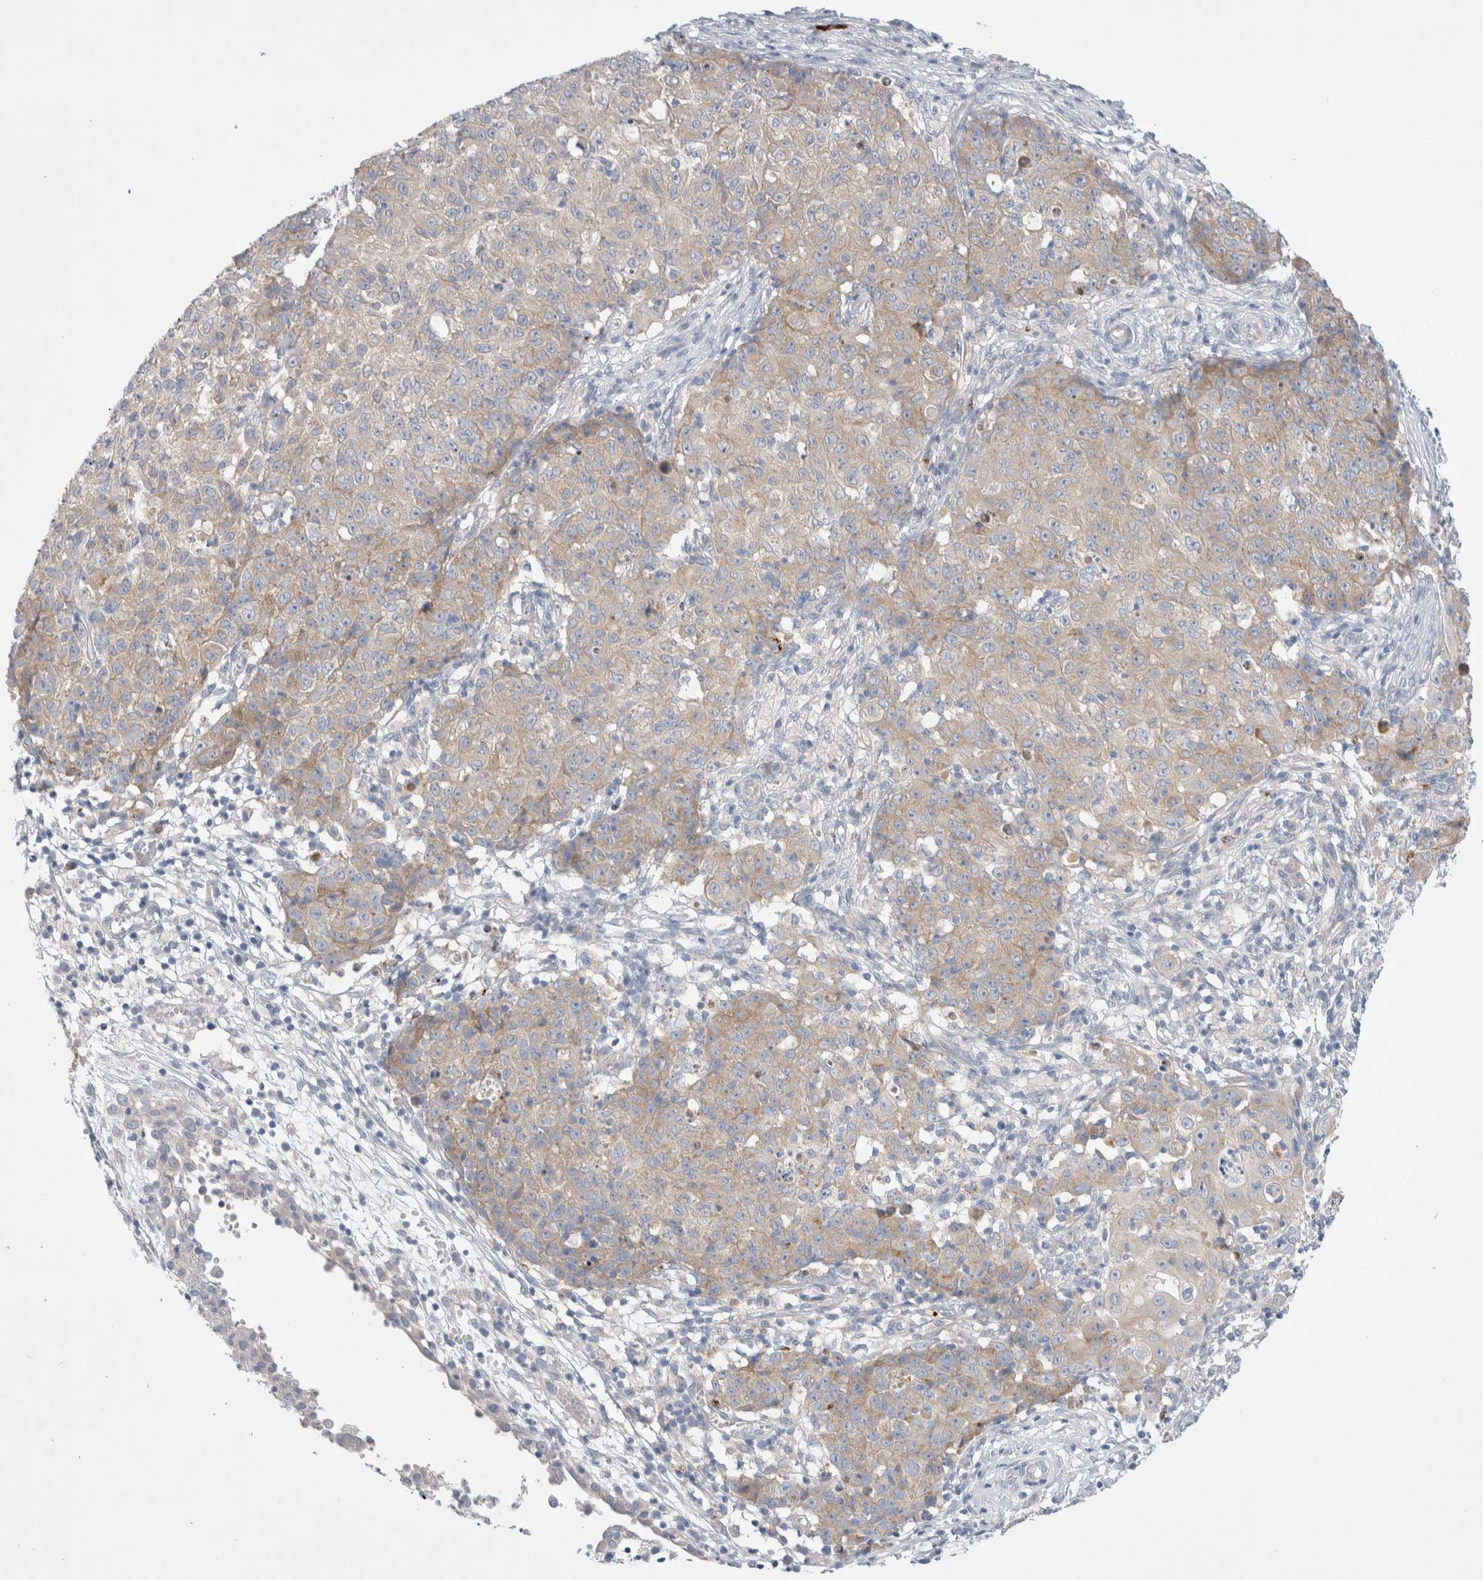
{"staining": {"intensity": "weak", "quantity": ">75%", "location": "cytoplasmic/membranous"}, "tissue": "ovarian cancer", "cell_type": "Tumor cells", "image_type": "cancer", "snomed": [{"axis": "morphology", "description": "Carcinoma, endometroid"}, {"axis": "topography", "description": "Ovary"}], "caption": "A photomicrograph of human endometroid carcinoma (ovarian) stained for a protein displays weak cytoplasmic/membranous brown staining in tumor cells.", "gene": "RBM12B", "patient": {"sex": "female", "age": 42}}